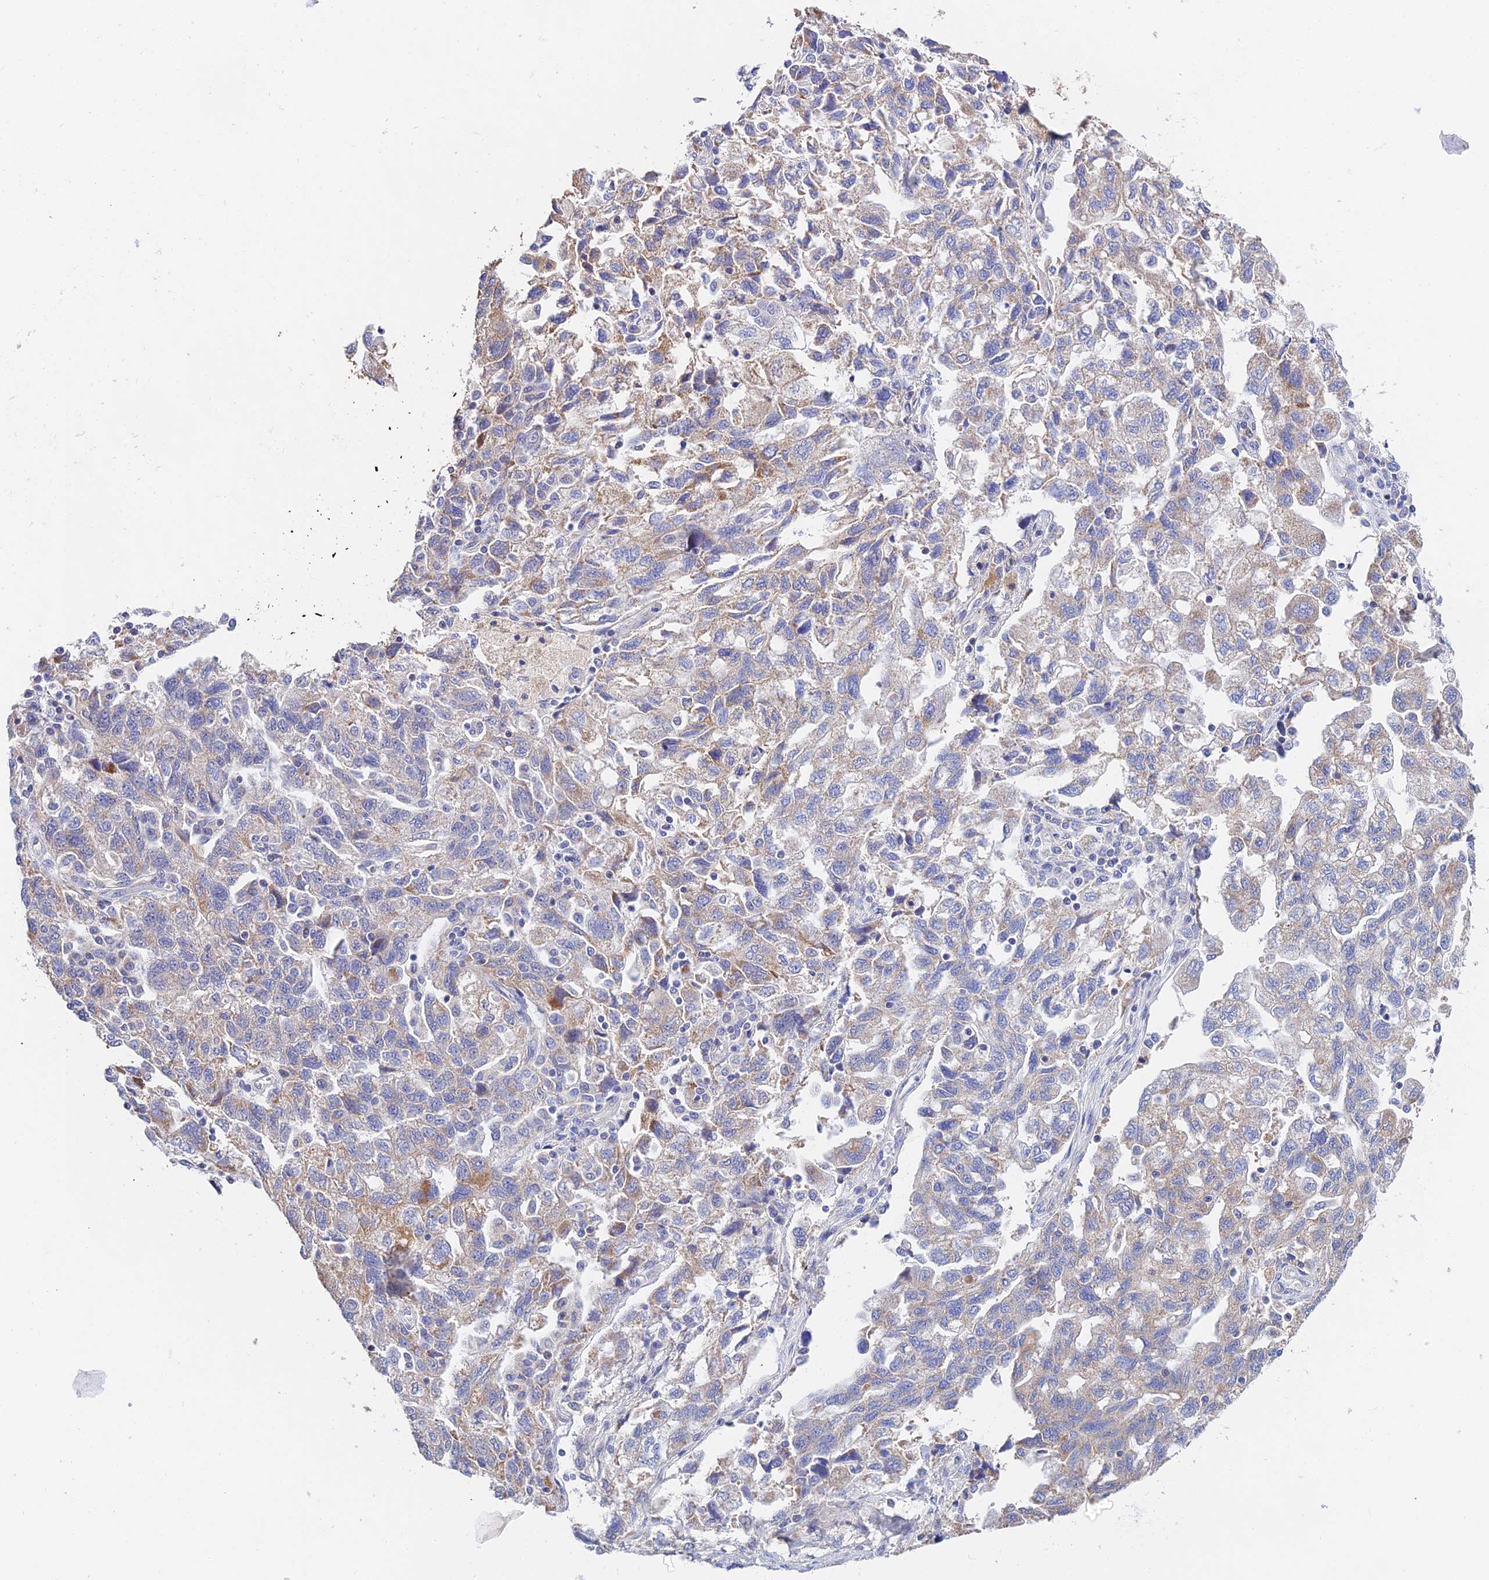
{"staining": {"intensity": "moderate", "quantity": "<25%", "location": "cytoplasmic/membranous"}, "tissue": "ovarian cancer", "cell_type": "Tumor cells", "image_type": "cancer", "snomed": [{"axis": "morphology", "description": "Carcinoma, NOS"}, {"axis": "morphology", "description": "Cystadenocarcinoma, serous, NOS"}, {"axis": "topography", "description": "Ovary"}], "caption": "Immunohistochemistry (IHC) (DAB (3,3'-diaminobenzidine)) staining of human ovarian cancer shows moderate cytoplasmic/membranous protein staining in approximately <25% of tumor cells.", "gene": "PPP2R2C", "patient": {"sex": "female", "age": 69}}